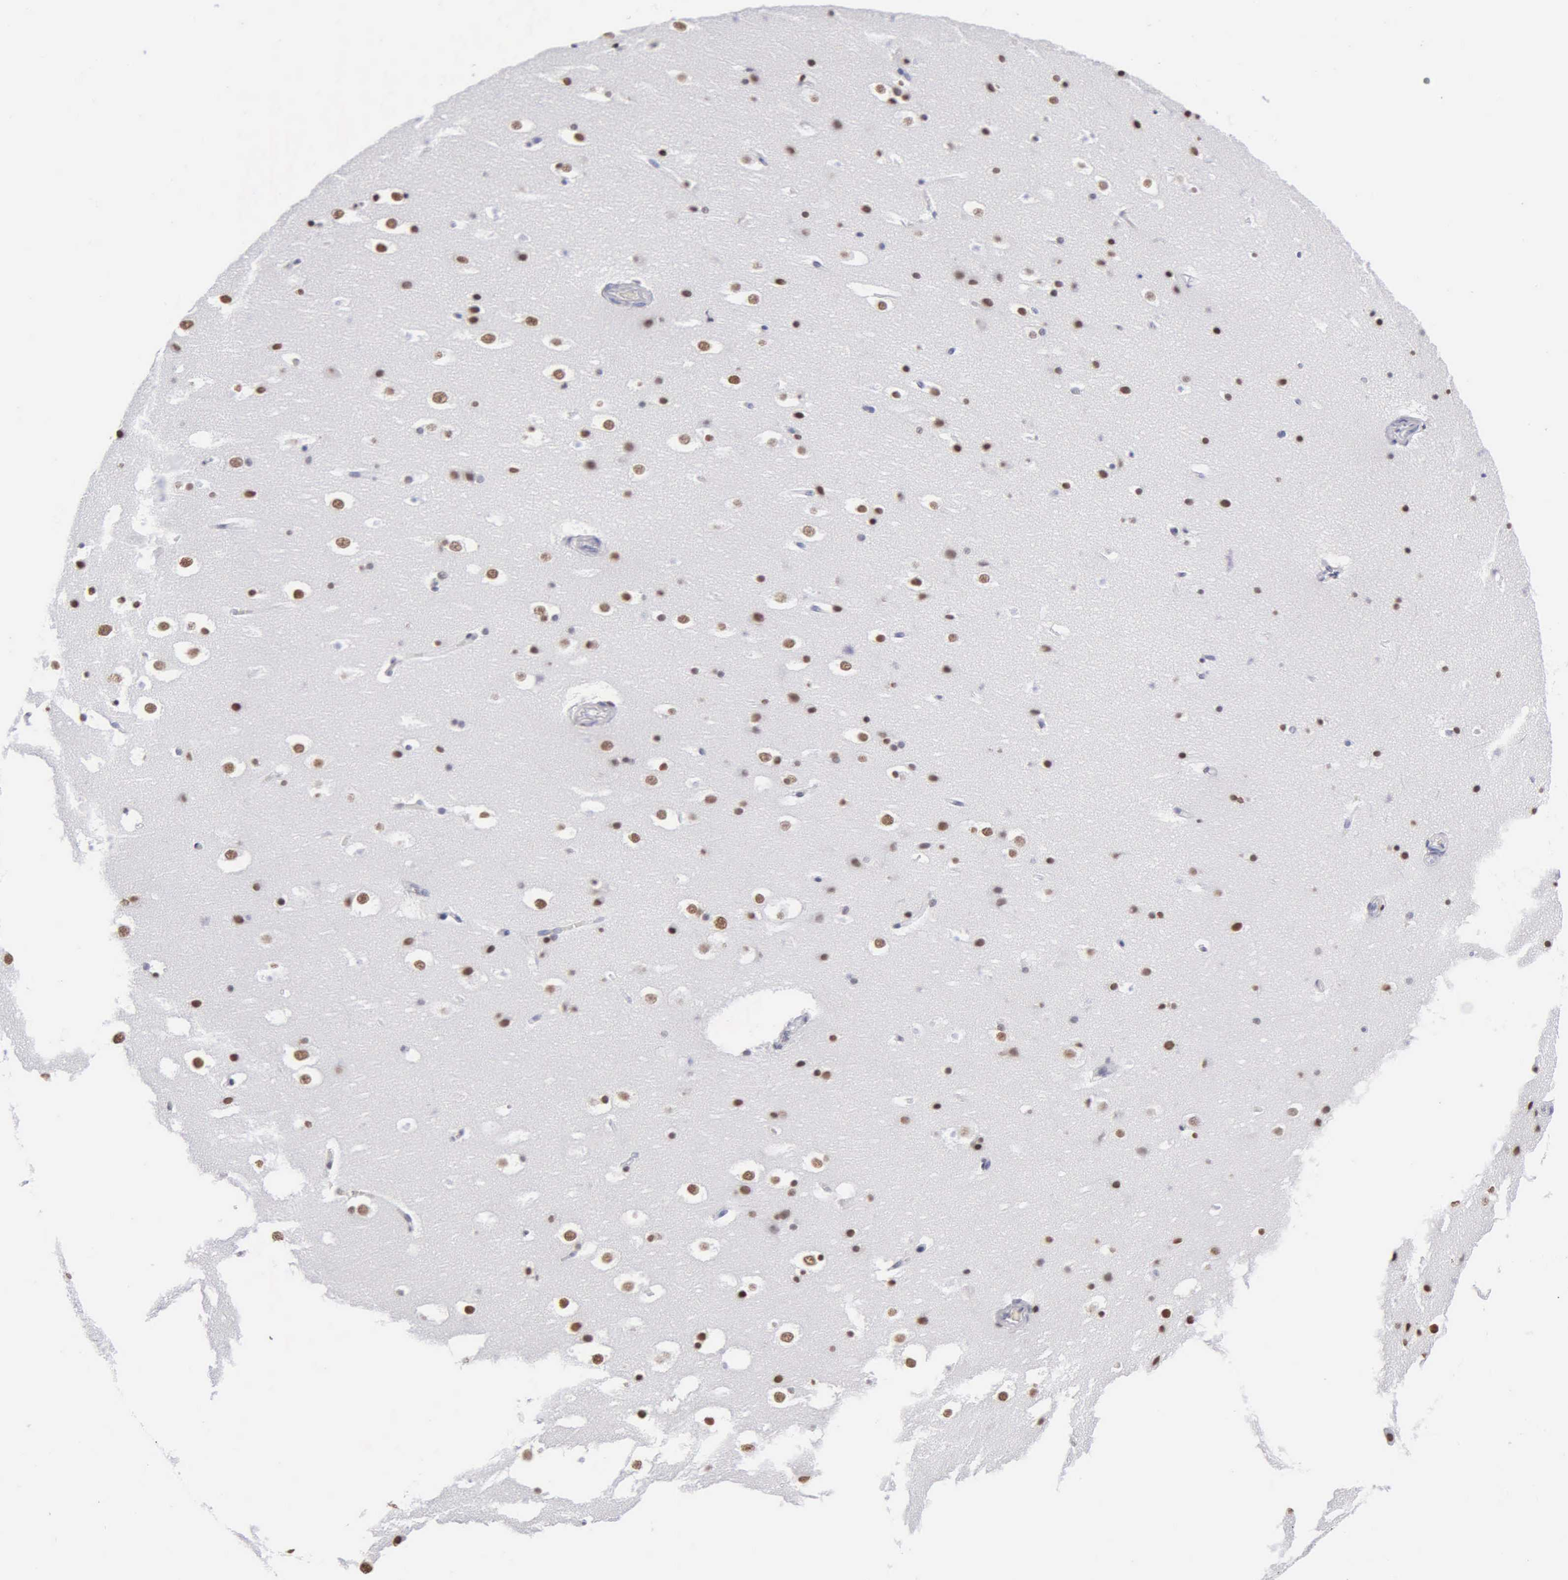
{"staining": {"intensity": "moderate", "quantity": "25%-75%", "location": "nuclear"}, "tissue": "hippocampus", "cell_type": "Glial cells", "image_type": "normal", "snomed": [{"axis": "morphology", "description": "Normal tissue, NOS"}, {"axis": "topography", "description": "Hippocampus"}], "caption": "Glial cells demonstrate medium levels of moderate nuclear staining in about 25%-75% of cells in unremarkable hippocampus. The protein of interest is stained brown, and the nuclei are stained in blue (DAB IHC with brightfield microscopy, high magnification).", "gene": "CCNG1", "patient": {"sex": "male", "age": 45}}